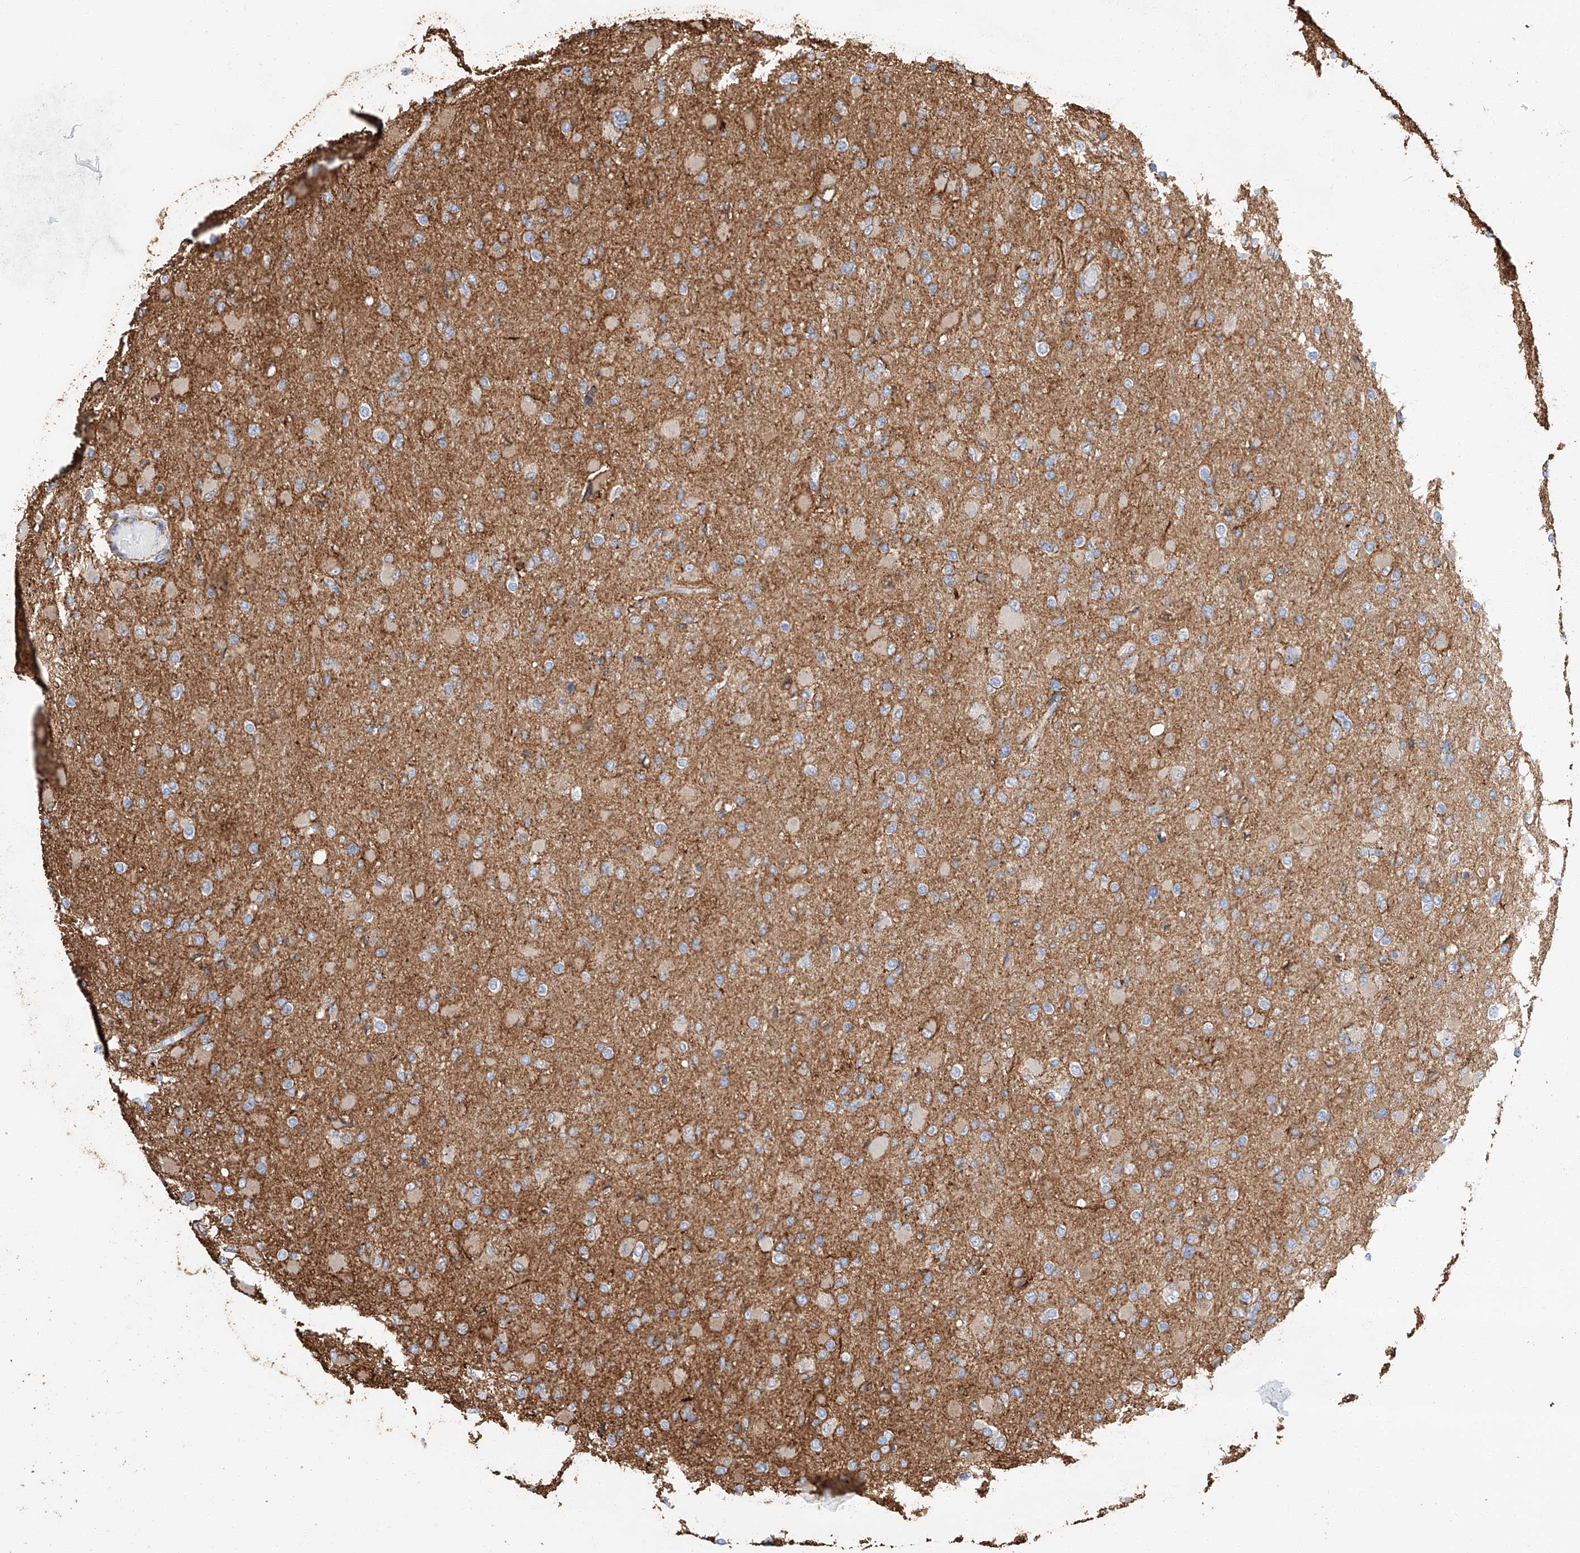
{"staining": {"intensity": "negative", "quantity": "none", "location": "none"}, "tissue": "glioma", "cell_type": "Tumor cells", "image_type": "cancer", "snomed": [{"axis": "morphology", "description": "Glioma, malignant, High grade"}, {"axis": "topography", "description": "Cerebral cortex"}], "caption": "Immunohistochemistry micrograph of malignant high-grade glioma stained for a protein (brown), which reveals no expression in tumor cells. The staining was performed using DAB to visualize the protein expression in brown, while the nuclei were stained in blue with hematoxylin (Magnification: 20x).", "gene": "WFS1", "patient": {"sex": "female", "age": 36}}